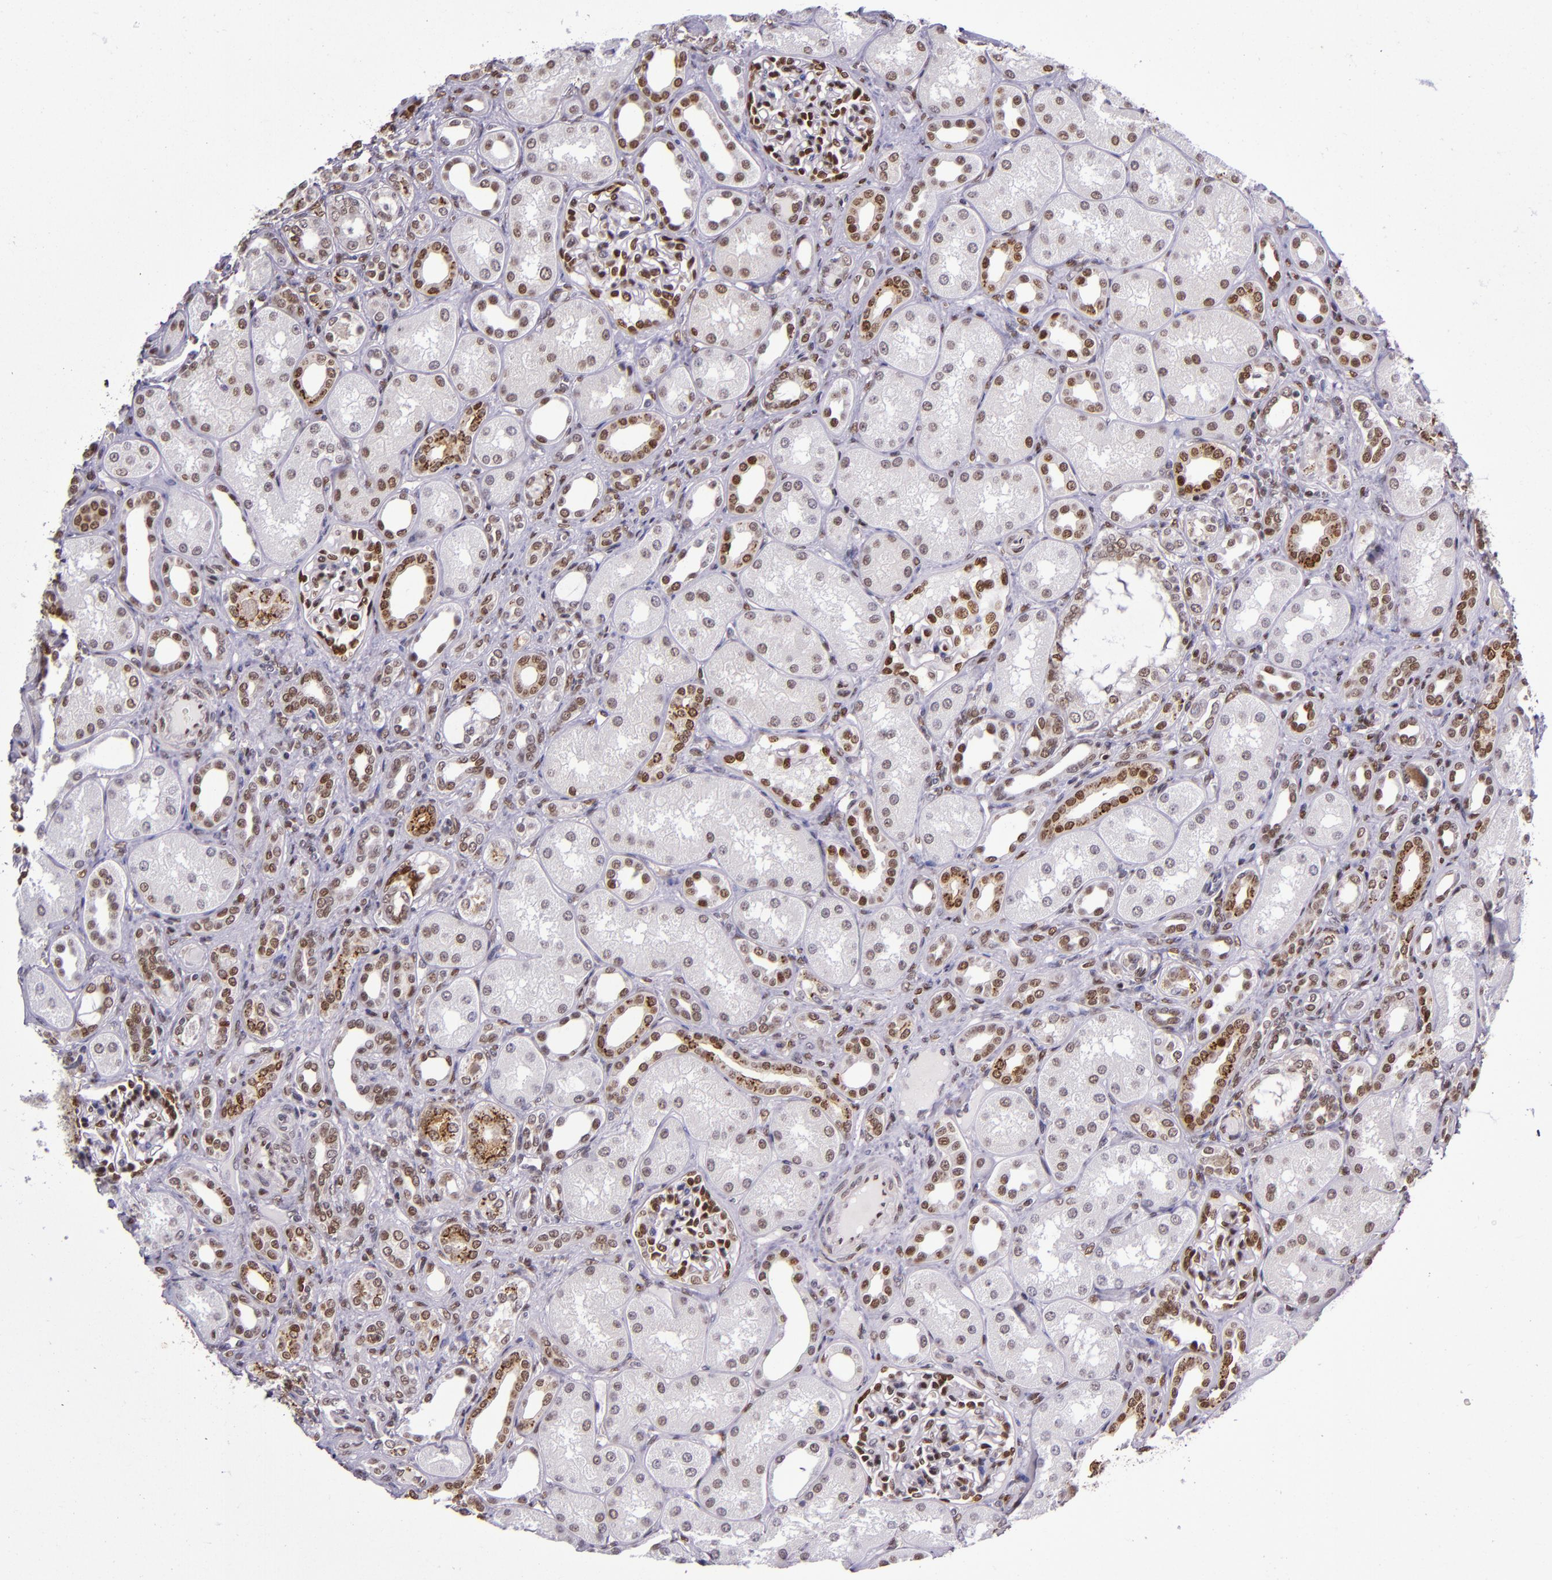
{"staining": {"intensity": "strong", "quantity": ">75%", "location": "nuclear"}, "tissue": "kidney", "cell_type": "Cells in glomeruli", "image_type": "normal", "snomed": [{"axis": "morphology", "description": "Normal tissue, NOS"}, {"axis": "topography", "description": "Kidney"}], "caption": "An image showing strong nuclear staining in approximately >75% of cells in glomeruli in normal kidney, as visualized by brown immunohistochemical staining.", "gene": "MGMT", "patient": {"sex": "male", "age": 7}}